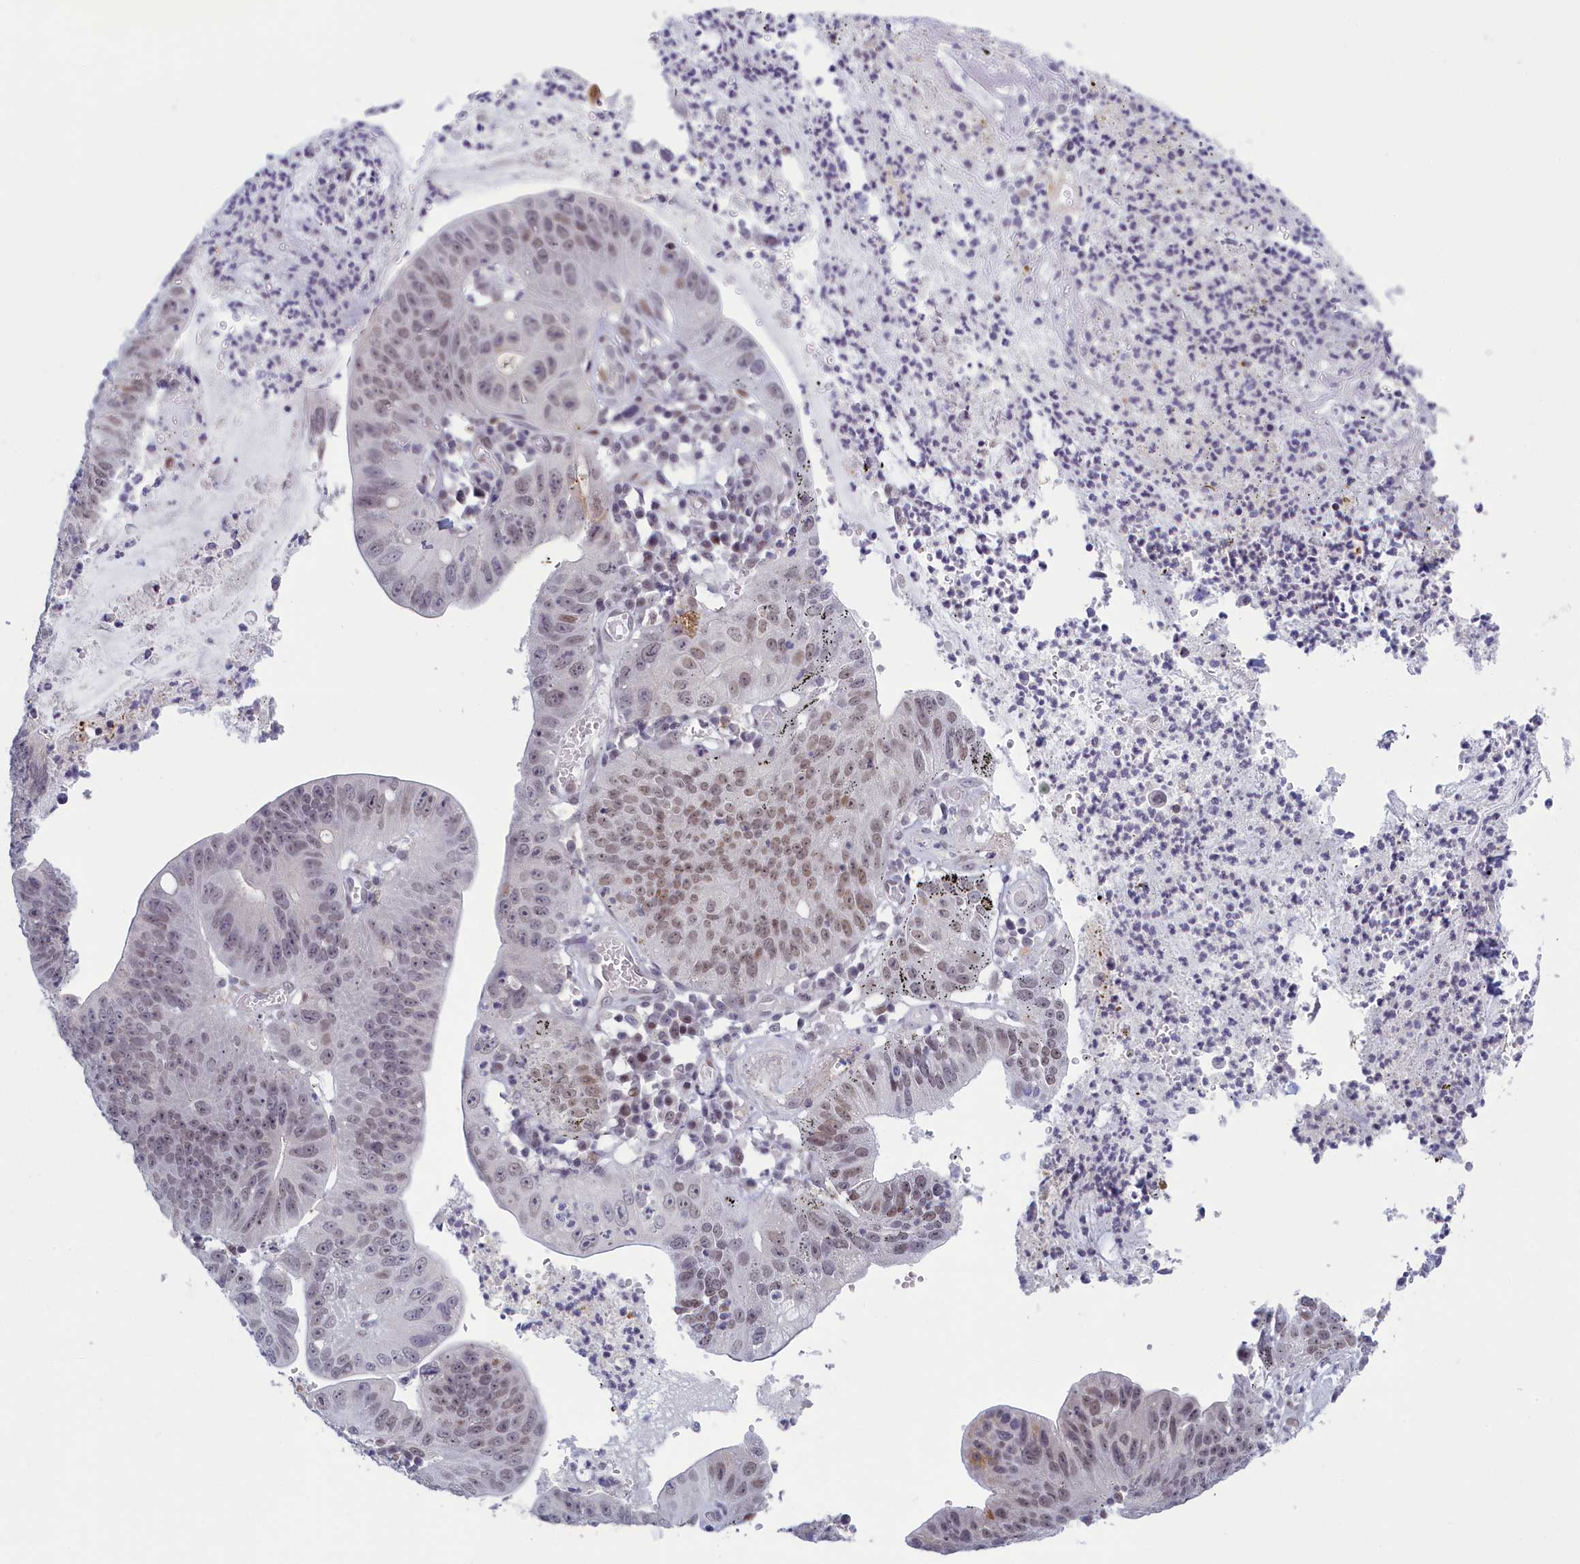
{"staining": {"intensity": "weak", "quantity": "<25%", "location": "nuclear"}, "tissue": "stomach cancer", "cell_type": "Tumor cells", "image_type": "cancer", "snomed": [{"axis": "morphology", "description": "Adenocarcinoma, NOS"}, {"axis": "topography", "description": "Stomach"}], "caption": "The photomicrograph shows no staining of tumor cells in stomach adenocarcinoma.", "gene": "ATF7IP2", "patient": {"sex": "male", "age": 59}}